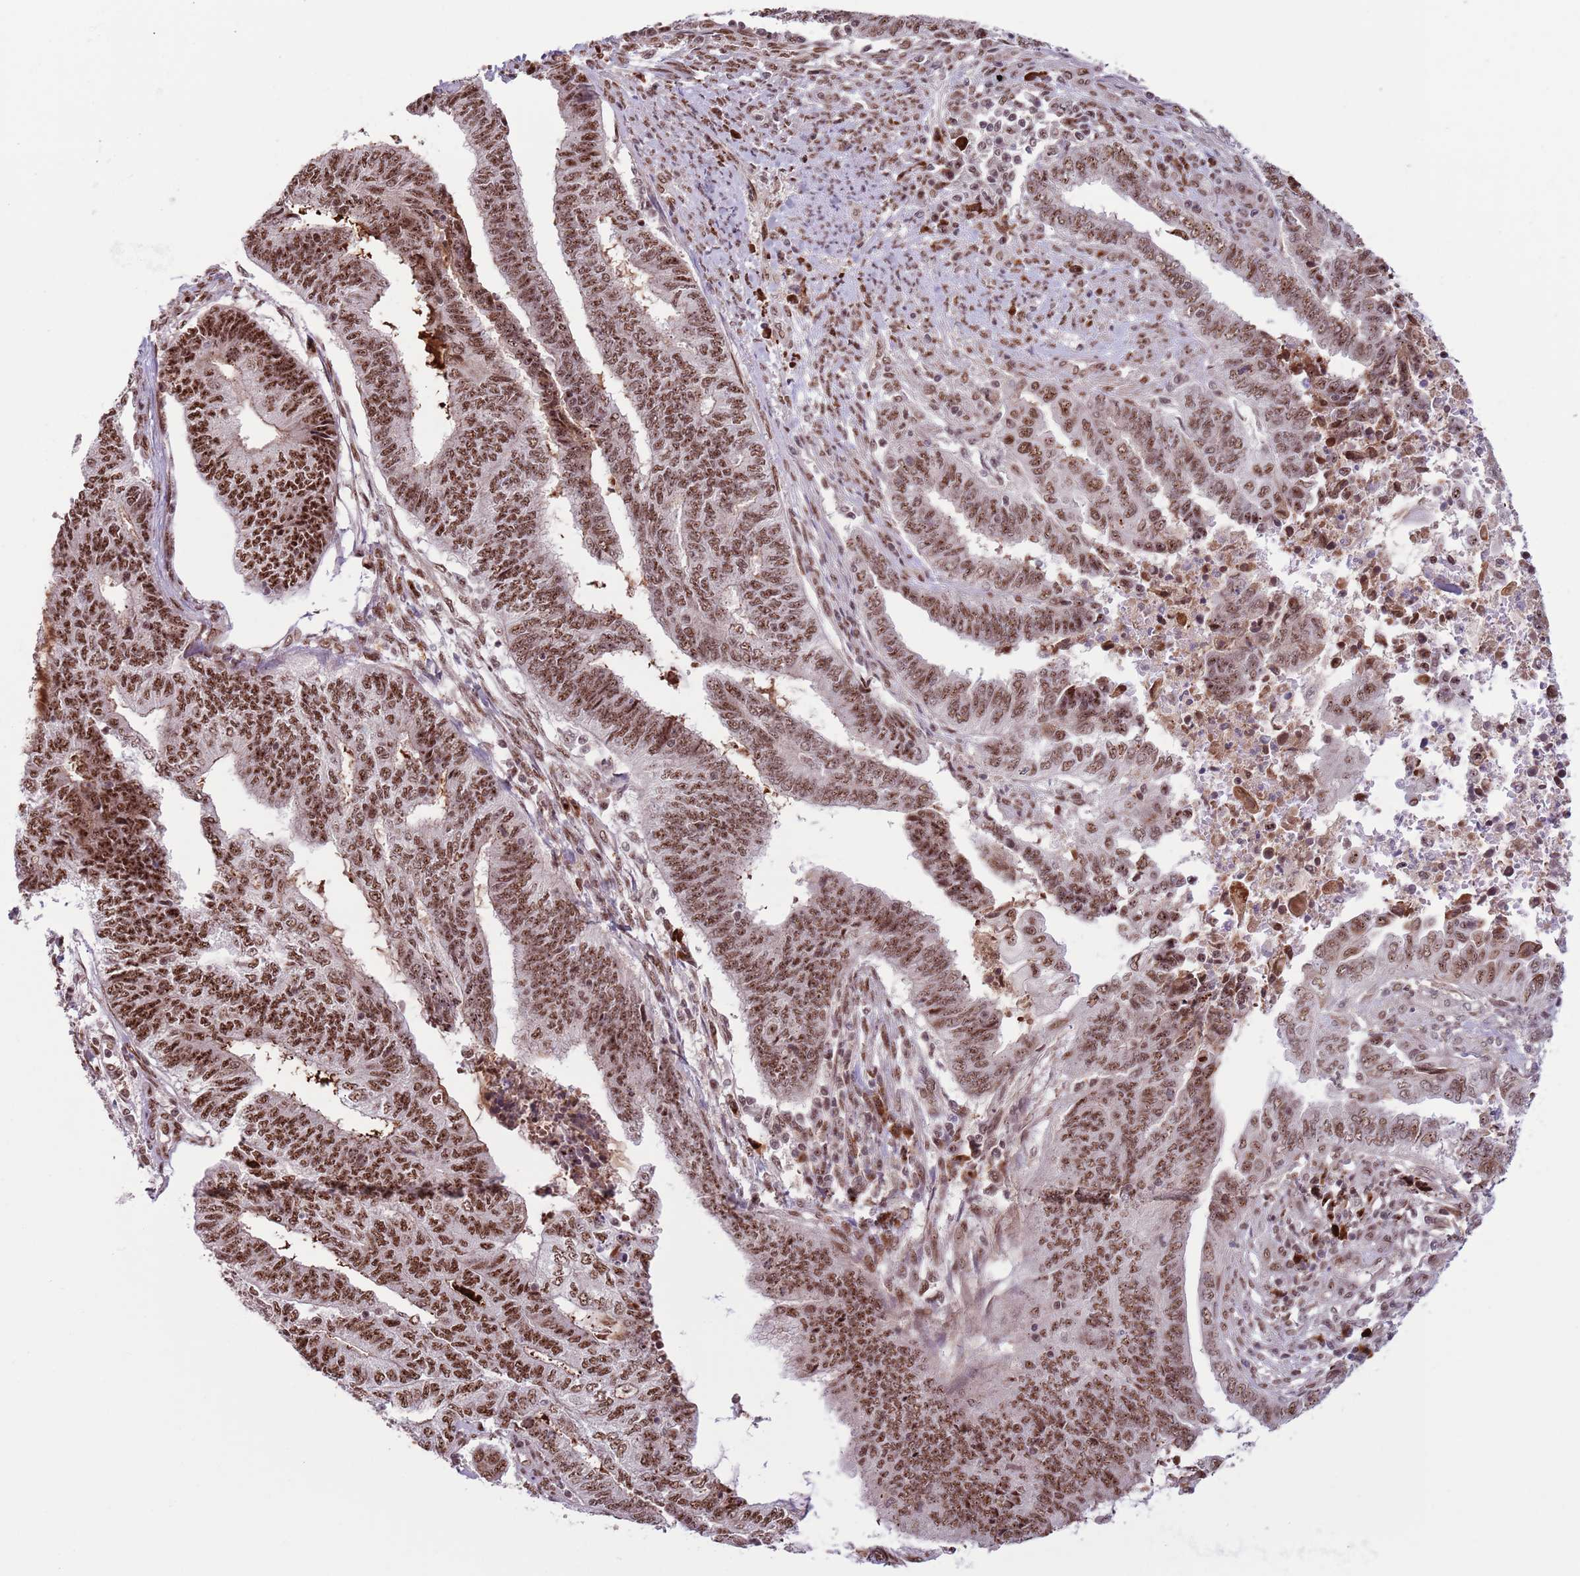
{"staining": {"intensity": "strong", "quantity": ">75%", "location": "nuclear"}, "tissue": "endometrial cancer", "cell_type": "Tumor cells", "image_type": "cancer", "snomed": [{"axis": "morphology", "description": "Adenocarcinoma, NOS"}, {"axis": "topography", "description": "Uterus"}, {"axis": "topography", "description": "Endometrium"}], "caption": "Protein expression analysis of human endometrial cancer reveals strong nuclear staining in approximately >75% of tumor cells.", "gene": "SIPA1L3", "patient": {"sex": "female", "age": 70}}